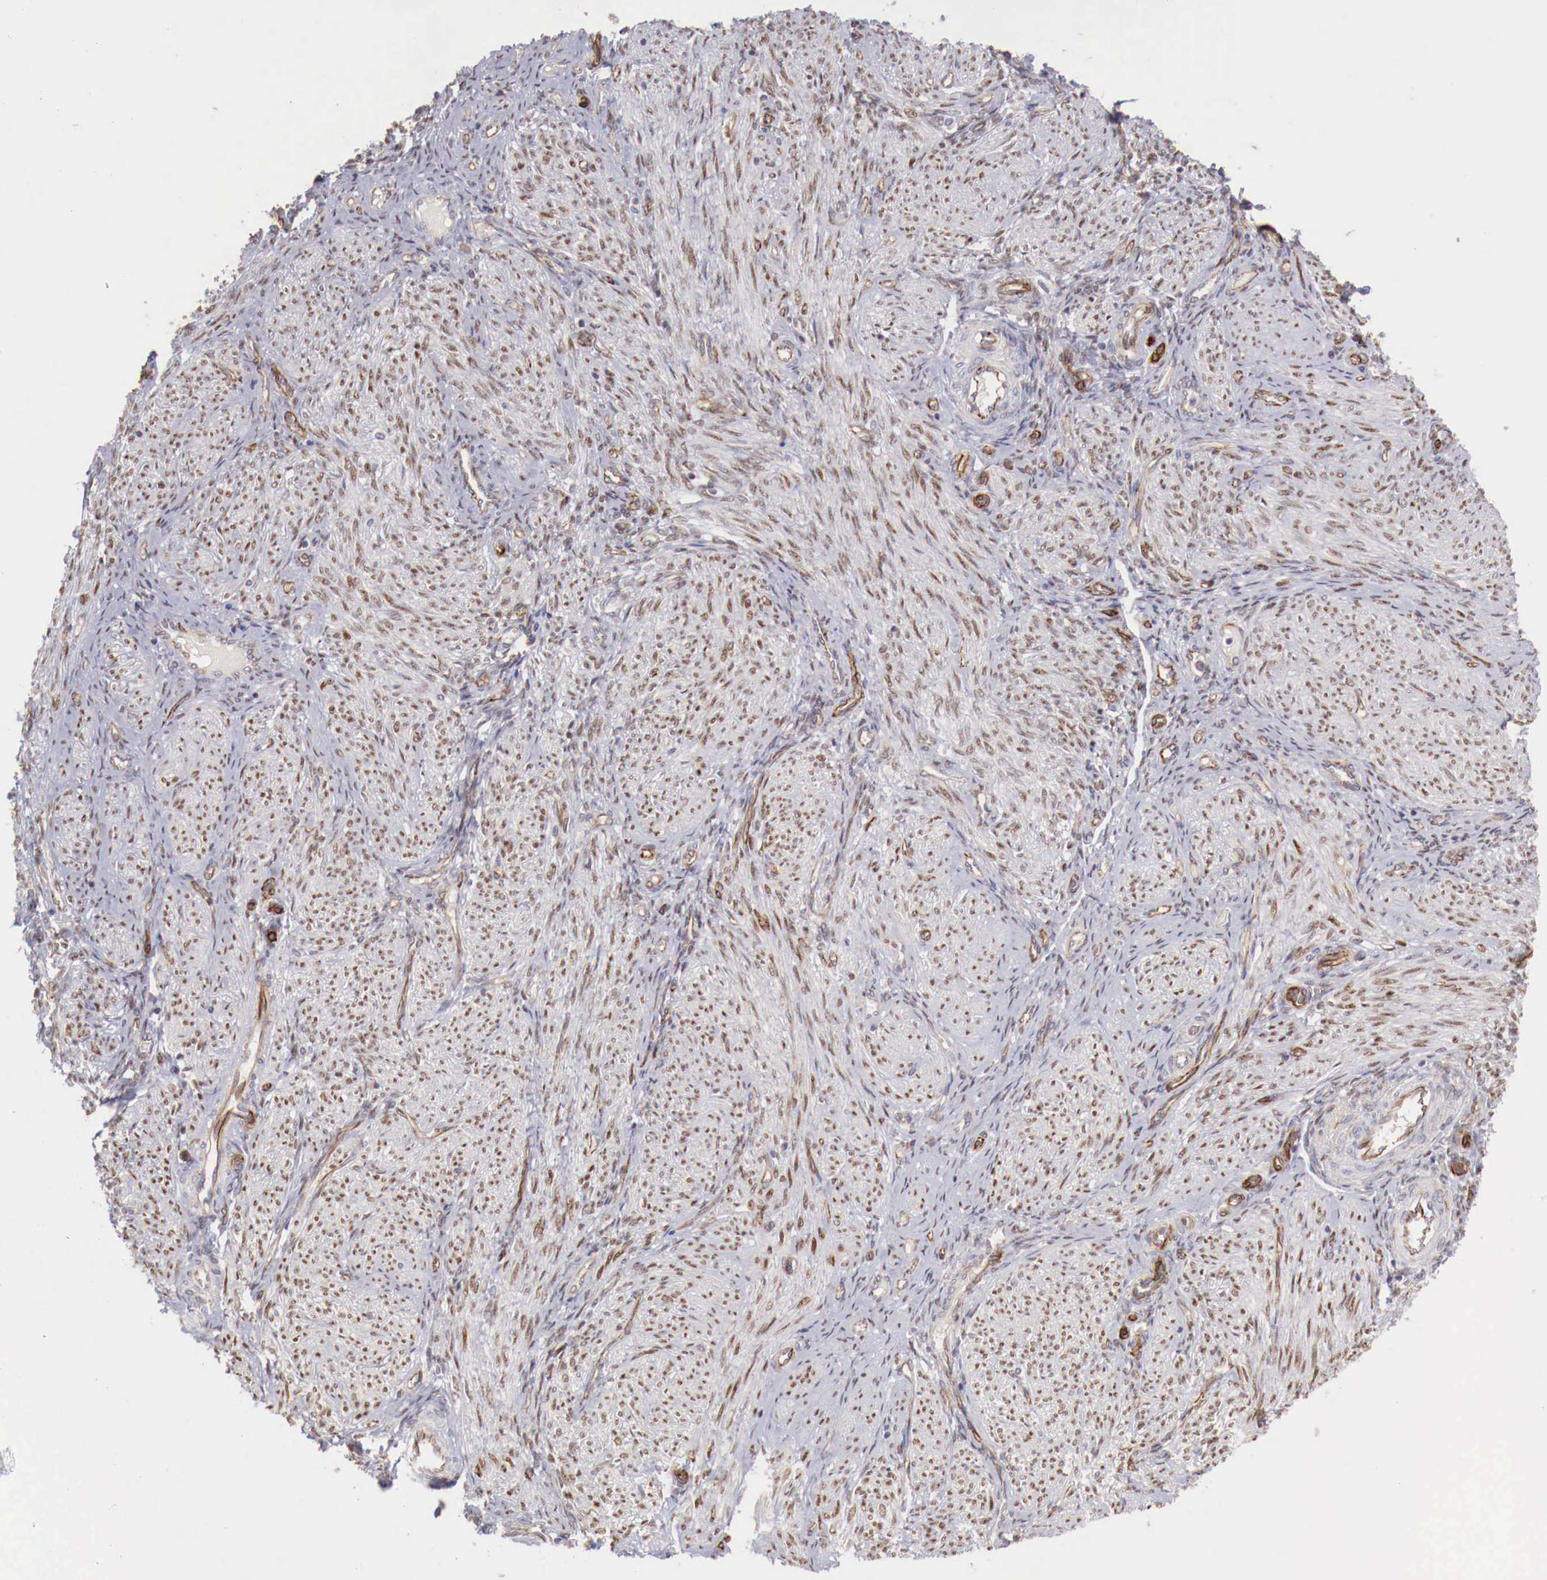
{"staining": {"intensity": "strong", "quantity": ">75%", "location": "nuclear"}, "tissue": "endometrium", "cell_type": "Cells in endometrial stroma", "image_type": "normal", "snomed": [{"axis": "morphology", "description": "Normal tissue, NOS"}, {"axis": "topography", "description": "Endometrium"}], "caption": "DAB (3,3'-diaminobenzidine) immunohistochemical staining of benign human endometrium demonstrates strong nuclear protein expression in approximately >75% of cells in endometrial stroma.", "gene": "WT1", "patient": {"sex": "female", "age": 36}}